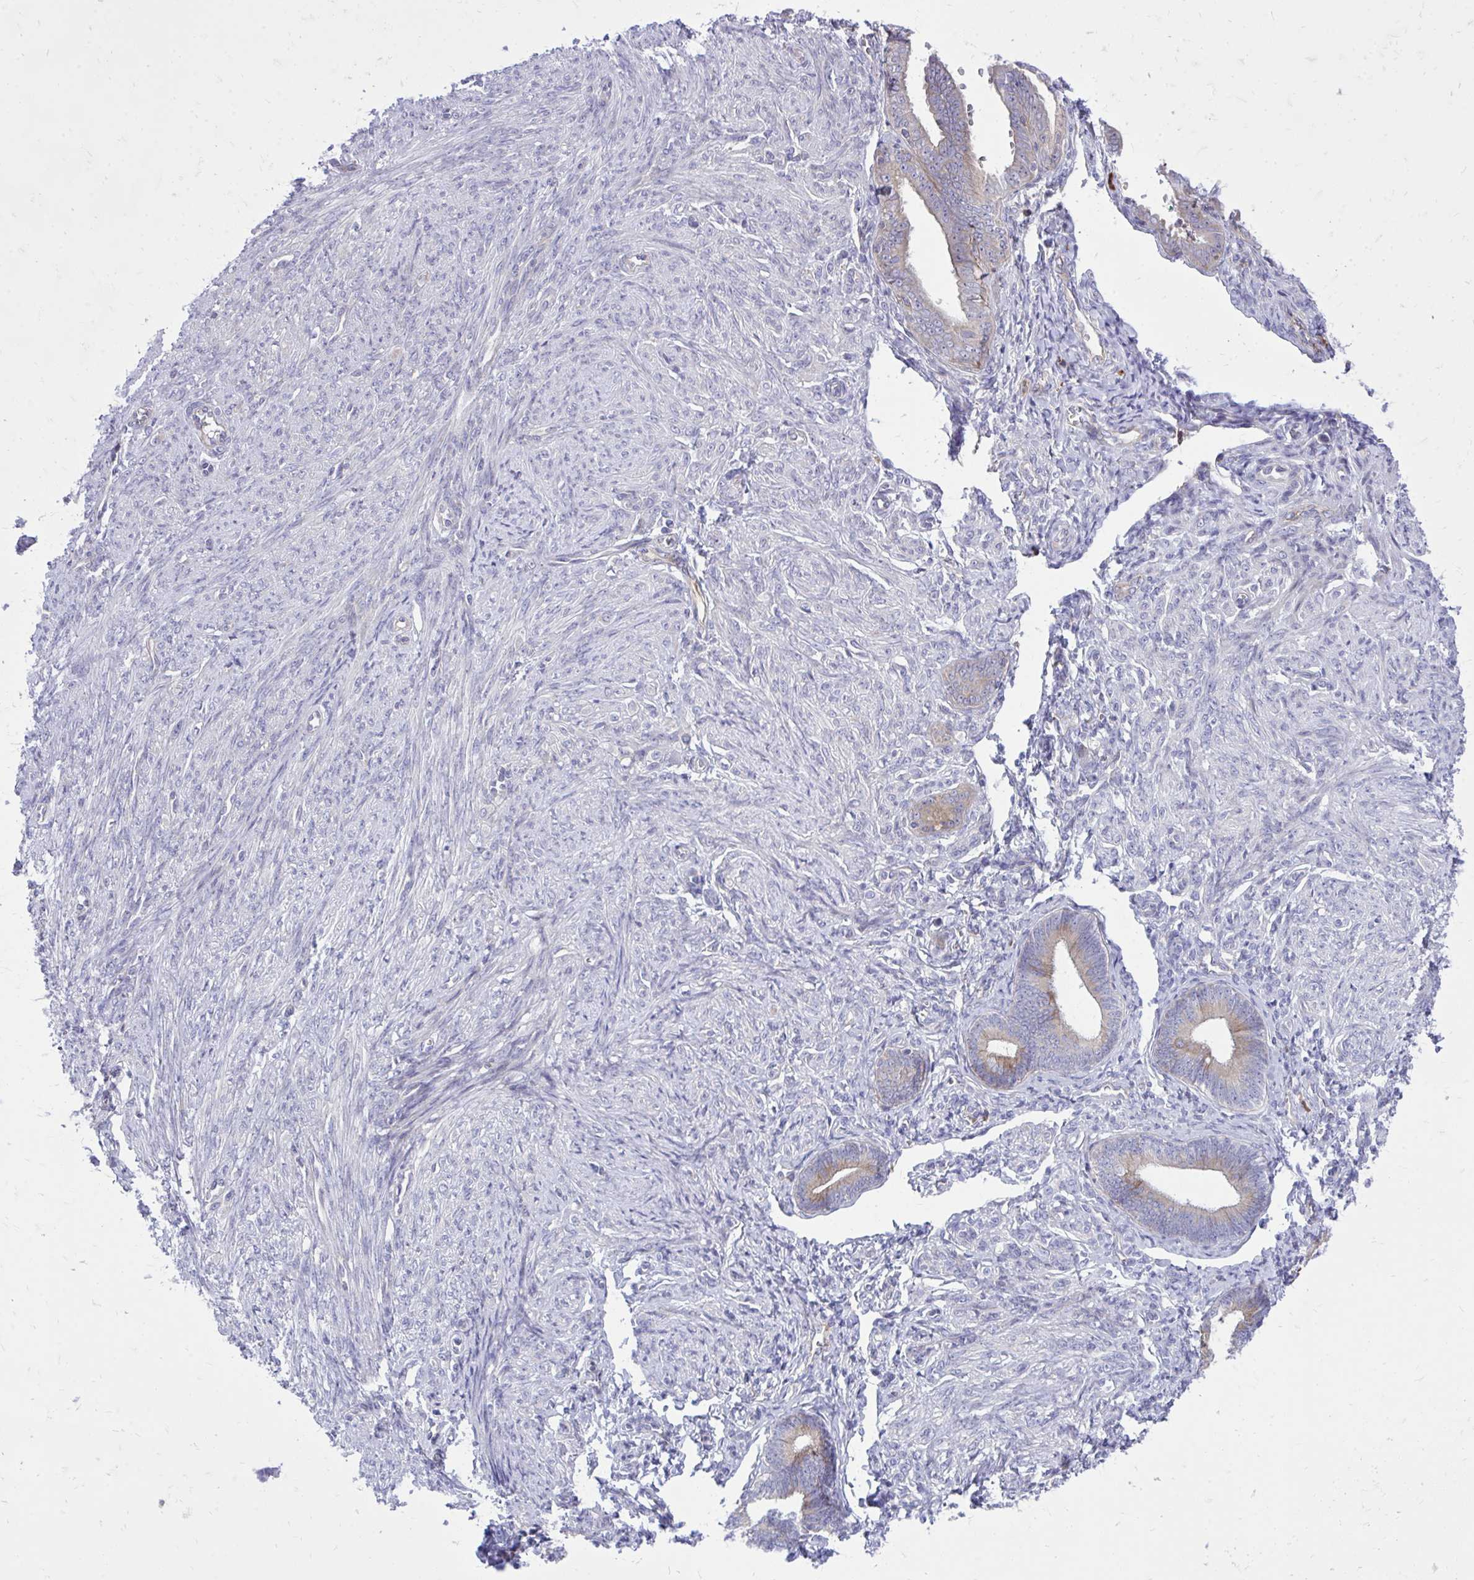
{"staining": {"intensity": "weak", "quantity": "25%-75%", "location": "cytoplasmic/membranous"}, "tissue": "endometrial cancer", "cell_type": "Tumor cells", "image_type": "cancer", "snomed": [{"axis": "morphology", "description": "Adenocarcinoma, NOS"}, {"axis": "topography", "description": "Endometrium"}], "caption": "Immunohistochemical staining of human endometrial cancer shows low levels of weak cytoplasmic/membranous expression in approximately 25%-75% of tumor cells.", "gene": "METTL9", "patient": {"sex": "female", "age": 87}}